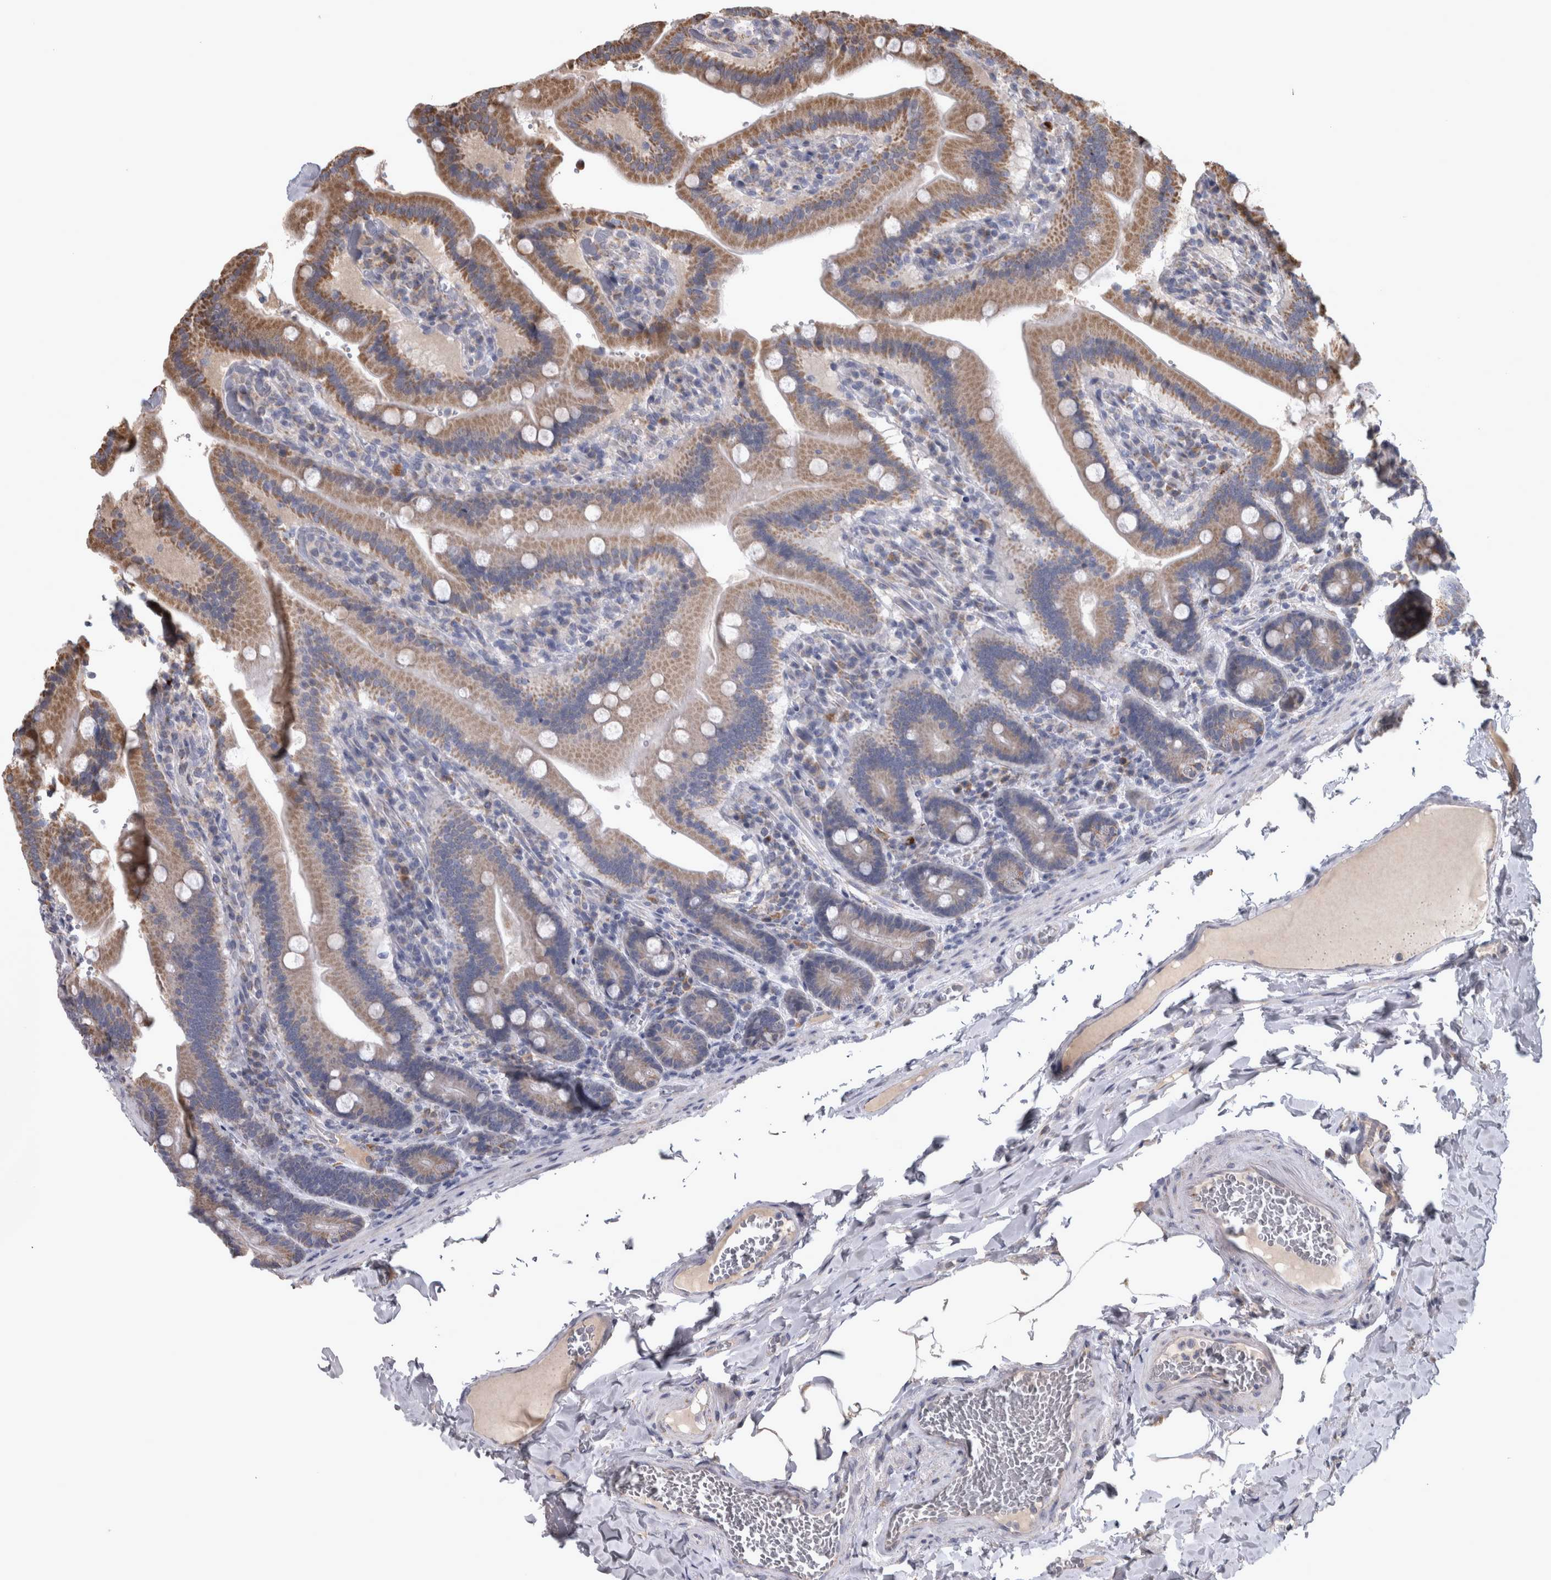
{"staining": {"intensity": "moderate", "quantity": ">75%", "location": "cytoplasmic/membranous"}, "tissue": "duodenum", "cell_type": "Glandular cells", "image_type": "normal", "snomed": [{"axis": "morphology", "description": "Normal tissue, NOS"}, {"axis": "topography", "description": "Duodenum"}], "caption": "A brown stain shows moderate cytoplasmic/membranous staining of a protein in glandular cells of benign duodenum. (DAB (3,3'-diaminobenzidine) IHC, brown staining for protein, blue staining for nuclei).", "gene": "DBT", "patient": {"sex": "female", "age": 62}}